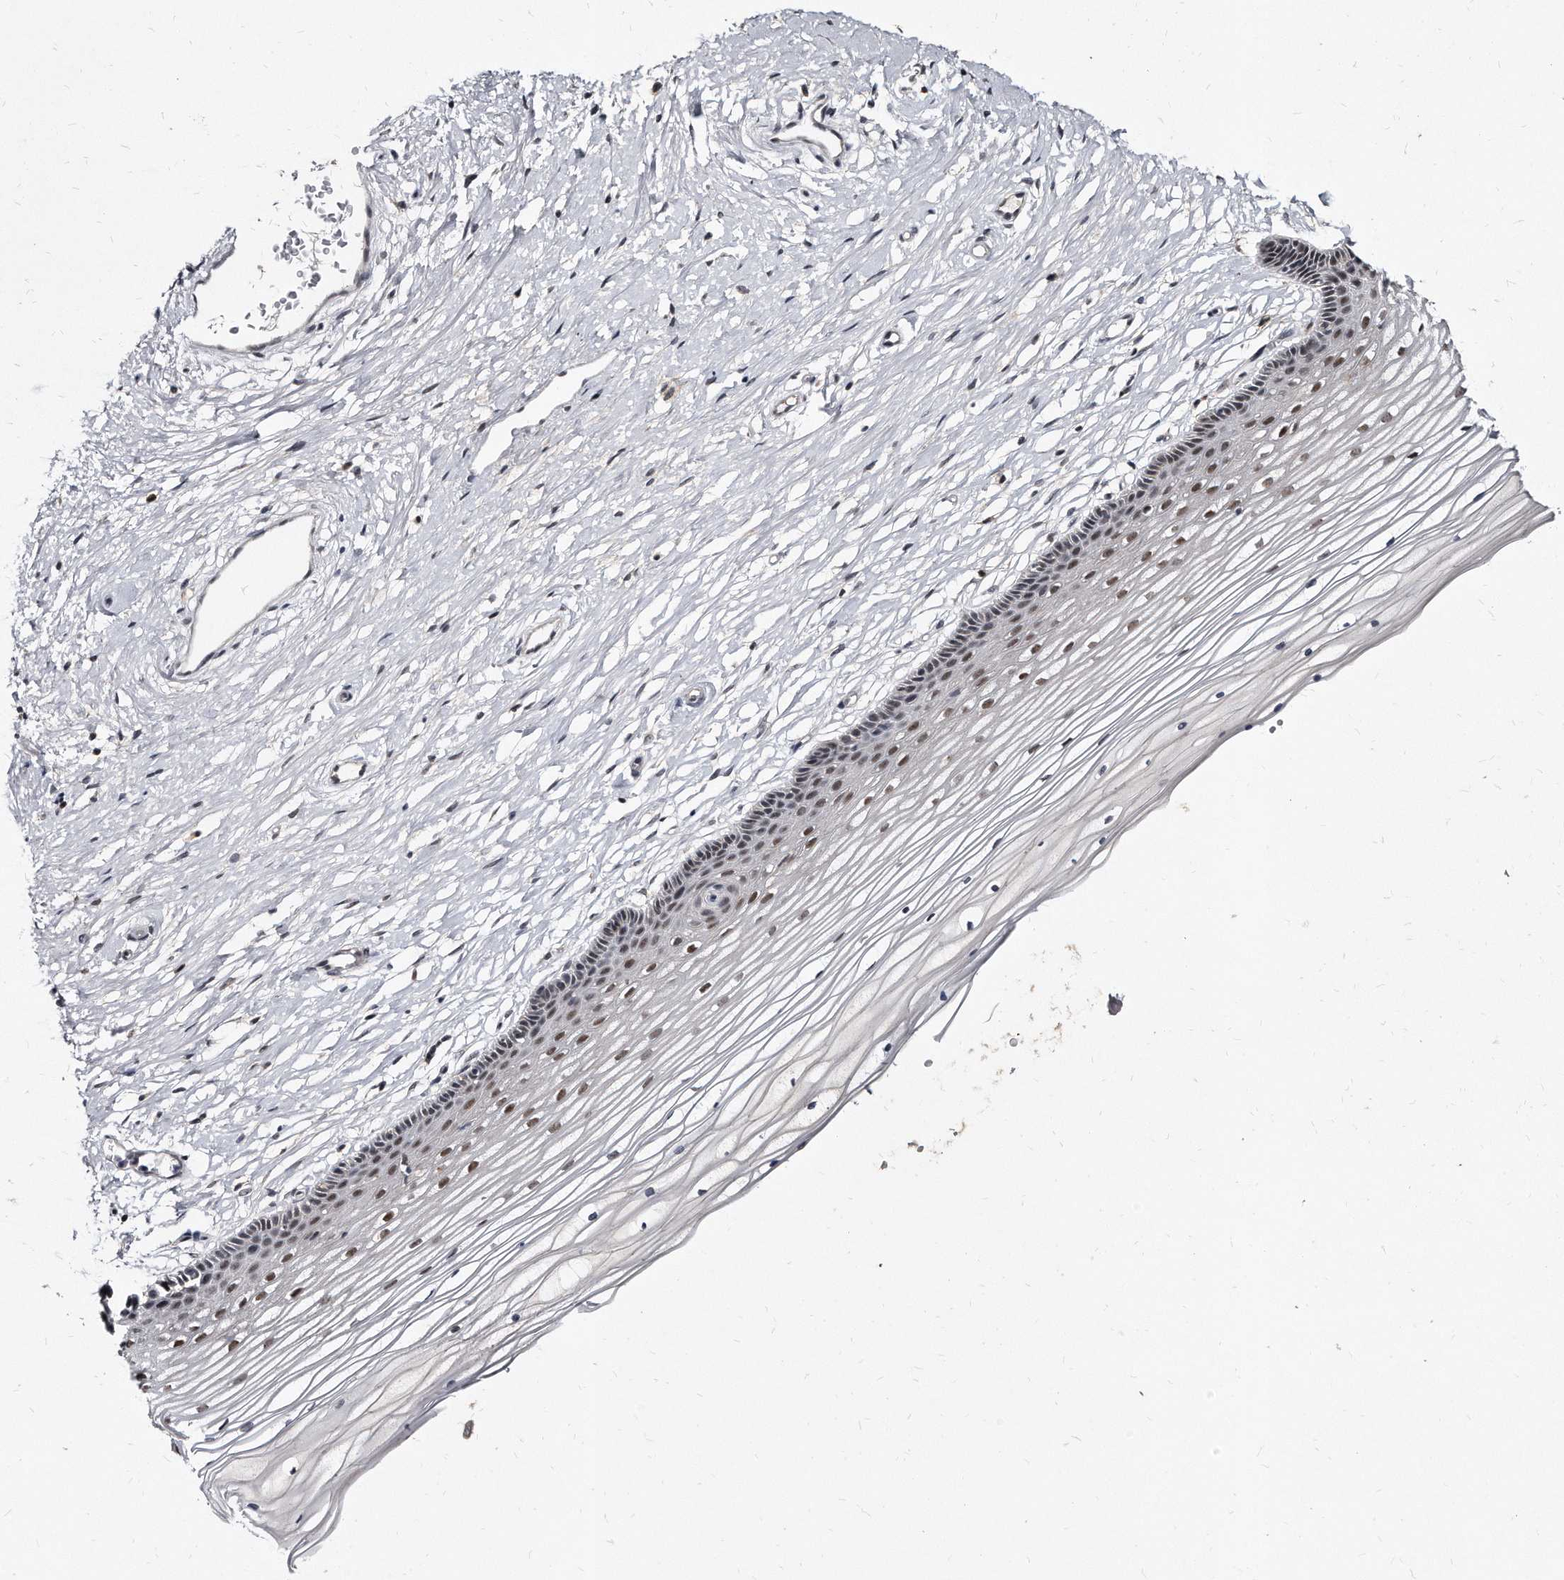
{"staining": {"intensity": "moderate", "quantity": ">75%", "location": "nuclear"}, "tissue": "vagina", "cell_type": "Squamous epithelial cells", "image_type": "normal", "snomed": [{"axis": "morphology", "description": "Normal tissue, NOS"}, {"axis": "topography", "description": "Vagina"}, {"axis": "topography", "description": "Cervix"}], "caption": "Protein analysis of unremarkable vagina demonstrates moderate nuclear staining in approximately >75% of squamous epithelial cells.", "gene": "KLHDC3", "patient": {"sex": "female", "age": 40}}